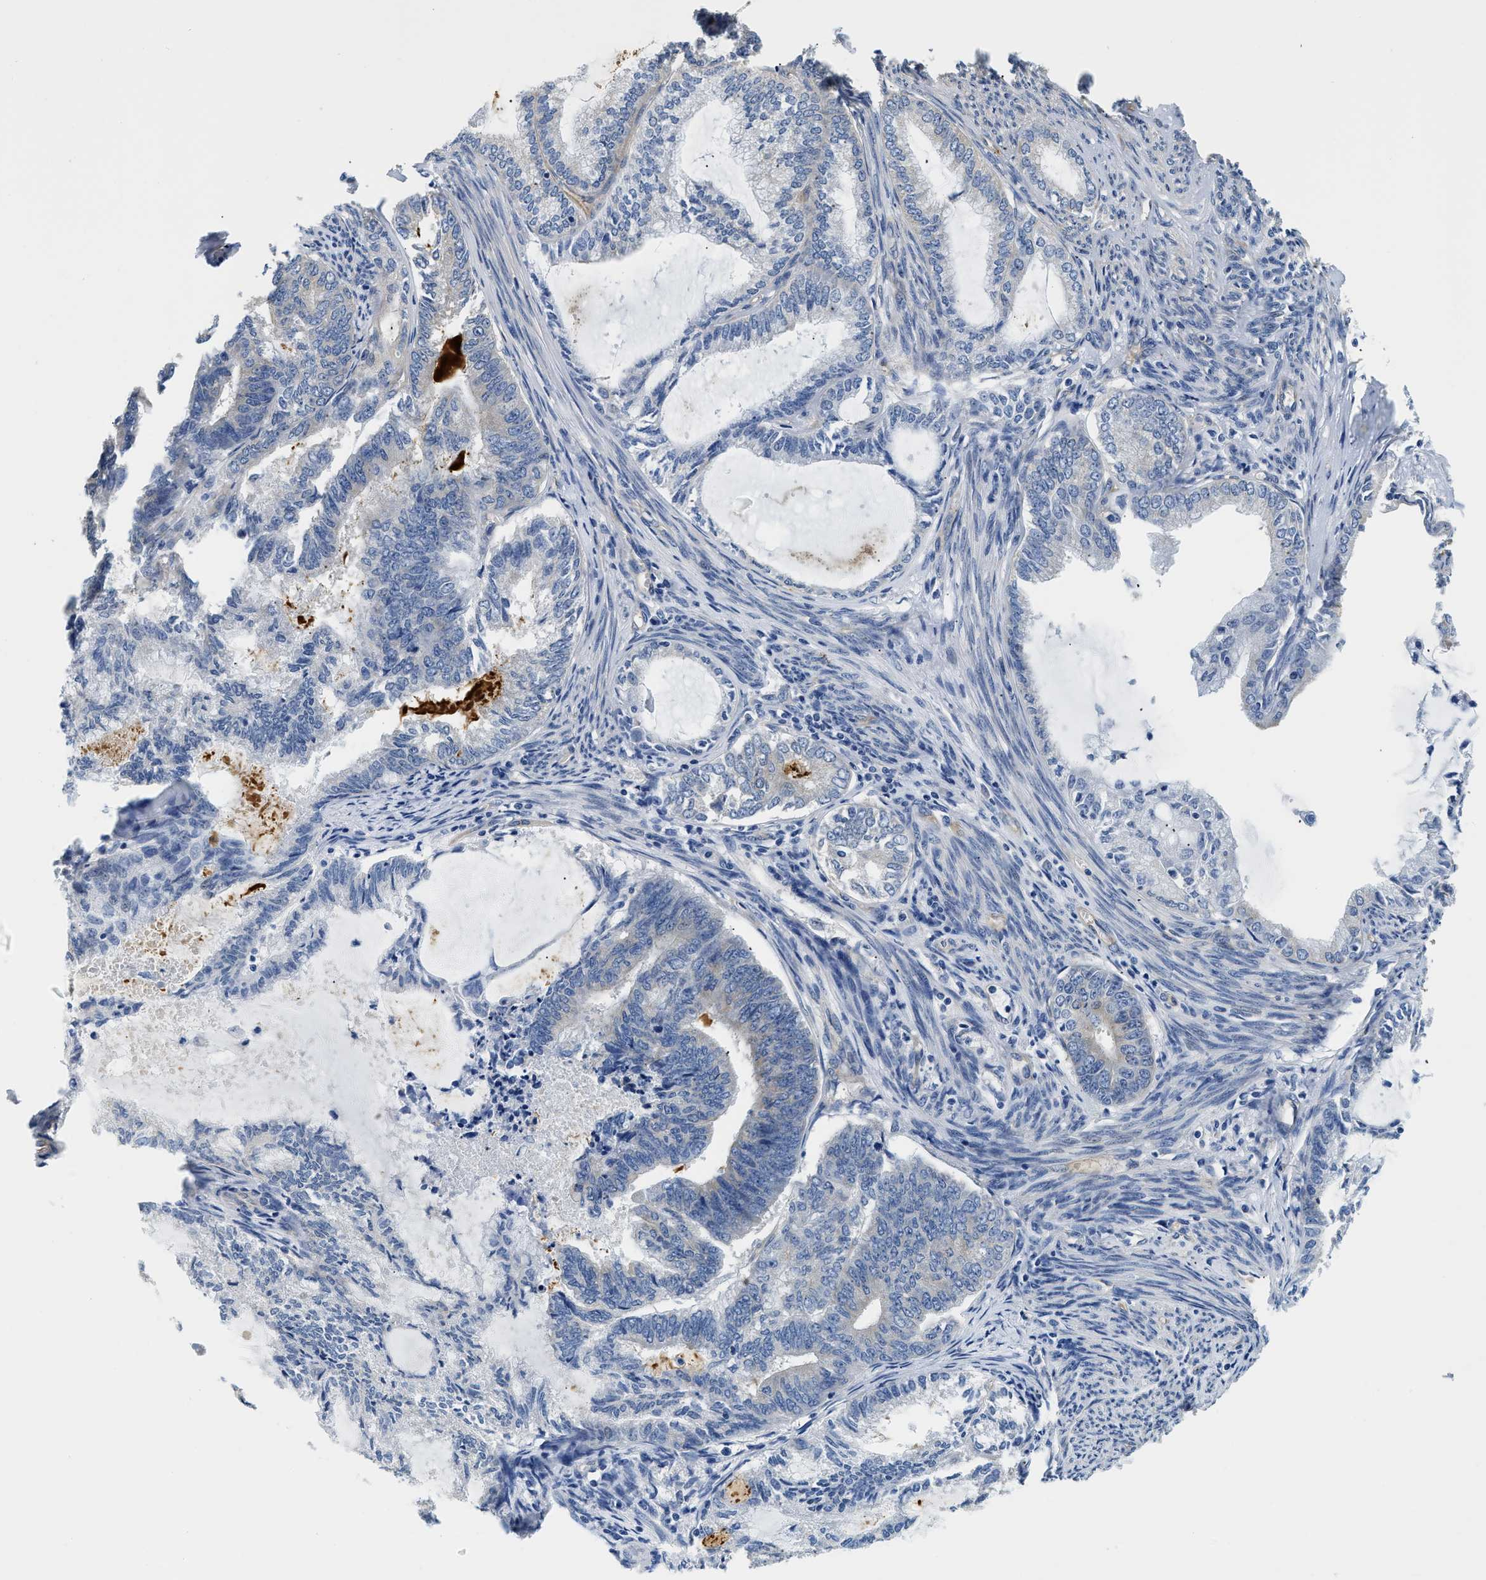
{"staining": {"intensity": "negative", "quantity": "none", "location": "none"}, "tissue": "endometrial cancer", "cell_type": "Tumor cells", "image_type": "cancer", "snomed": [{"axis": "morphology", "description": "Adenocarcinoma, NOS"}, {"axis": "topography", "description": "Endometrium"}], "caption": "This is an immunohistochemistry micrograph of endometrial cancer (adenocarcinoma). There is no expression in tumor cells.", "gene": "CSDE1", "patient": {"sex": "female", "age": 86}}